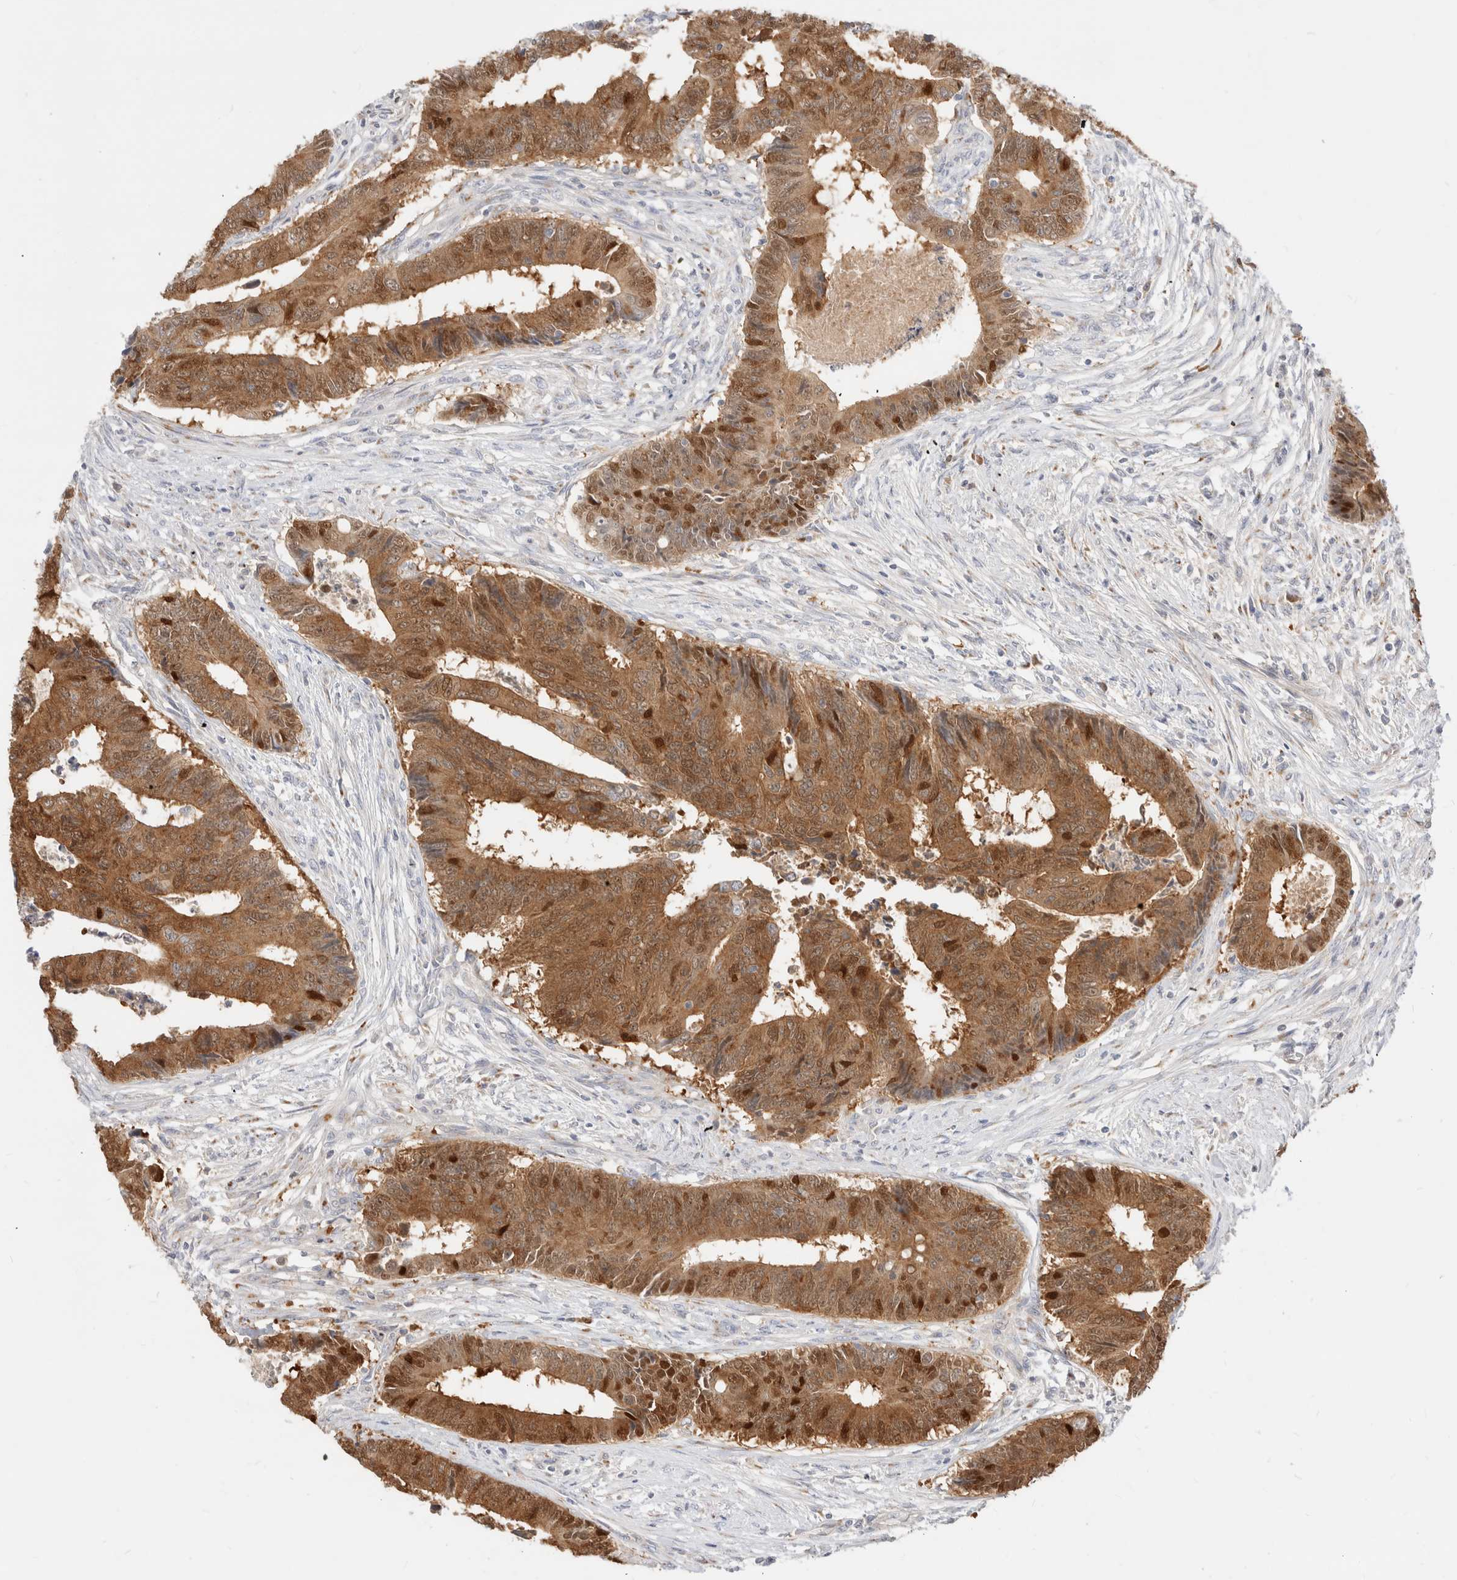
{"staining": {"intensity": "moderate", "quantity": ">75%", "location": "cytoplasmic/membranous,nuclear"}, "tissue": "colorectal cancer", "cell_type": "Tumor cells", "image_type": "cancer", "snomed": [{"axis": "morphology", "description": "Adenocarcinoma, NOS"}, {"axis": "topography", "description": "Rectum"}], "caption": "Colorectal cancer stained for a protein (brown) displays moderate cytoplasmic/membranous and nuclear positive staining in about >75% of tumor cells.", "gene": "EFCAB13", "patient": {"sex": "male", "age": 84}}